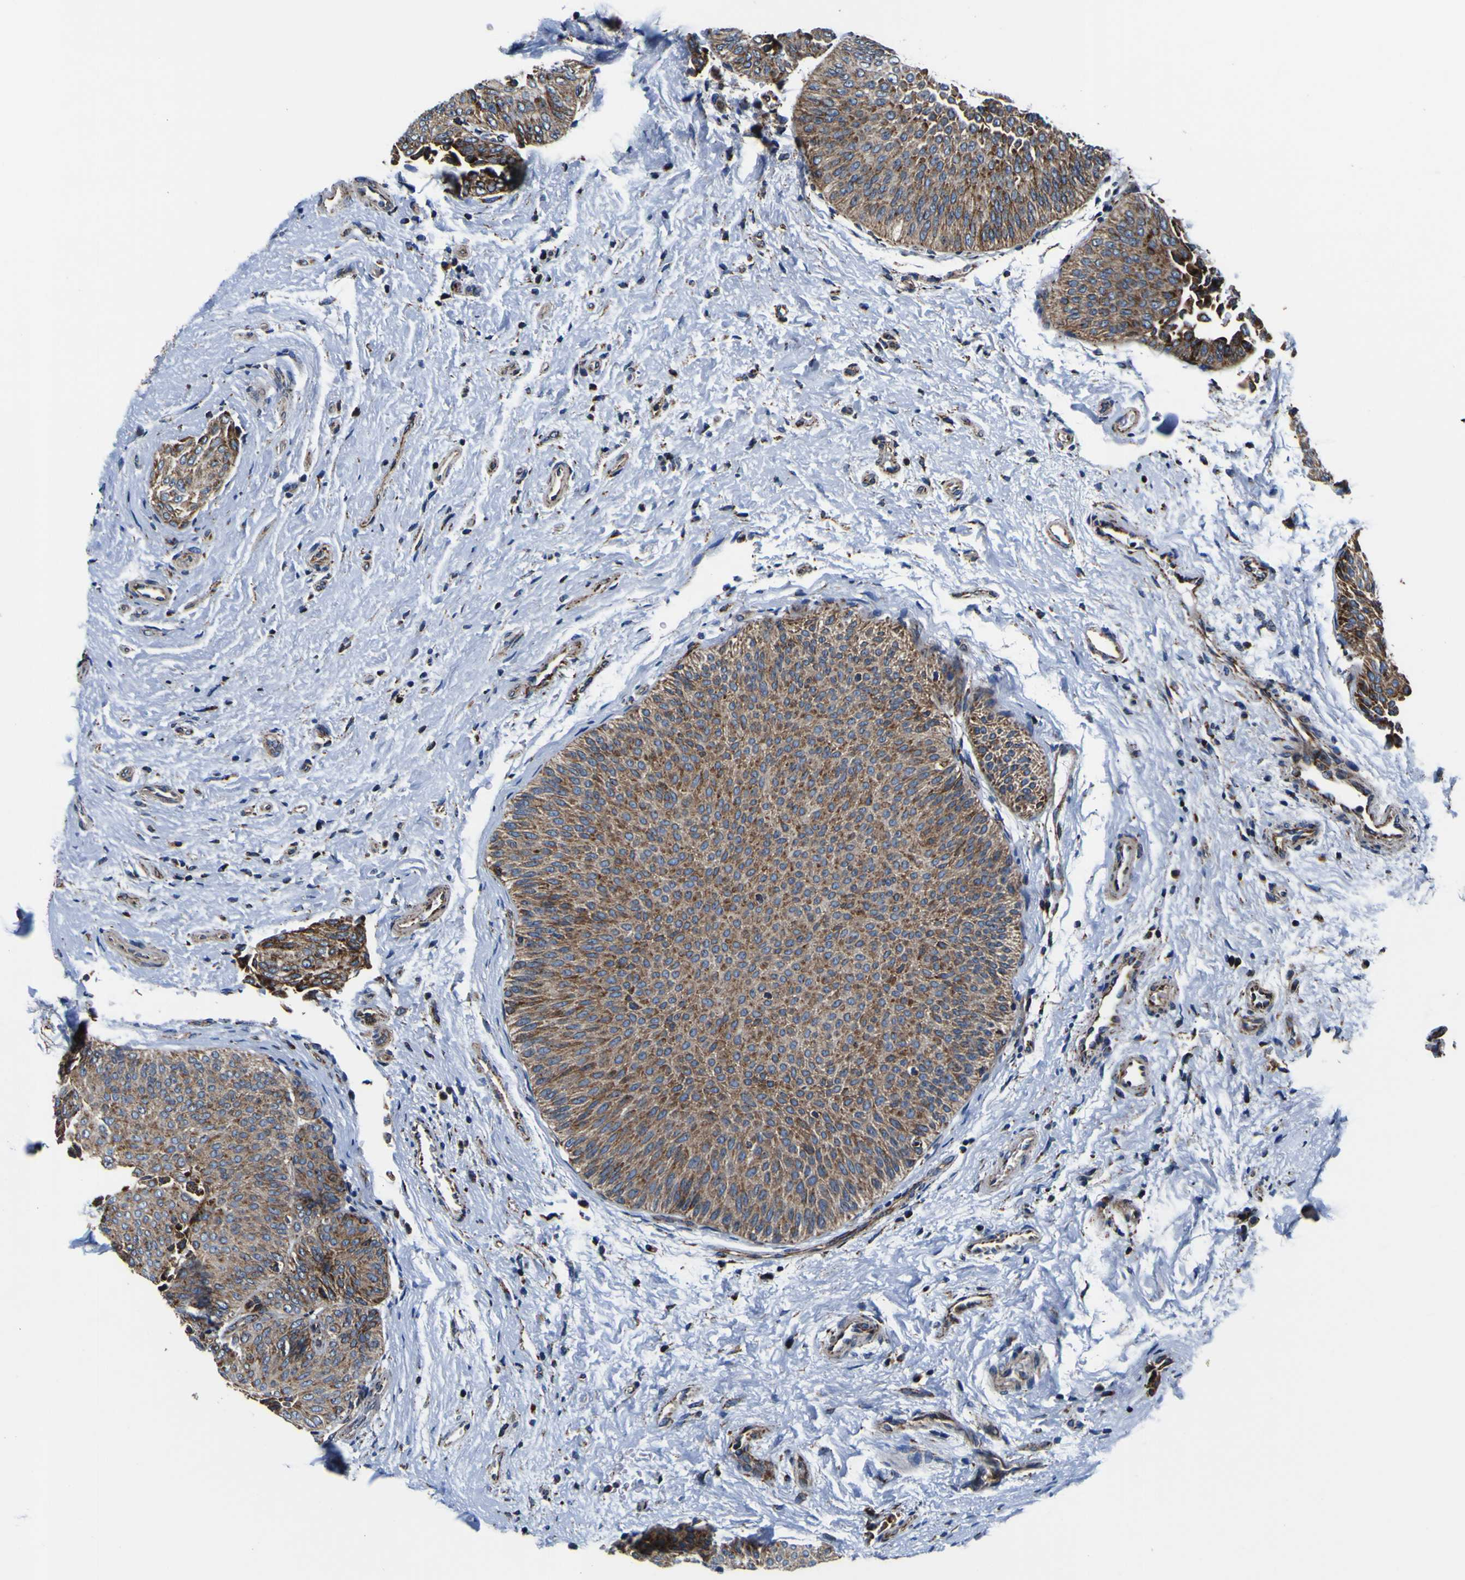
{"staining": {"intensity": "moderate", "quantity": ">75%", "location": "cytoplasmic/membranous"}, "tissue": "urothelial cancer", "cell_type": "Tumor cells", "image_type": "cancer", "snomed": [{"axis": "morphology", "description": "Urothelial carcinoma, Low grade"}, {"axis": "topography", "description": "Urinary bladder"}], "caption": "Urothelial cancer stained for a protein exhibits moderate cytoplasmic/membranous positivity in tumor cells.", "gene": "PTRH2", "patient": {"sex": "female", "age": 60}}